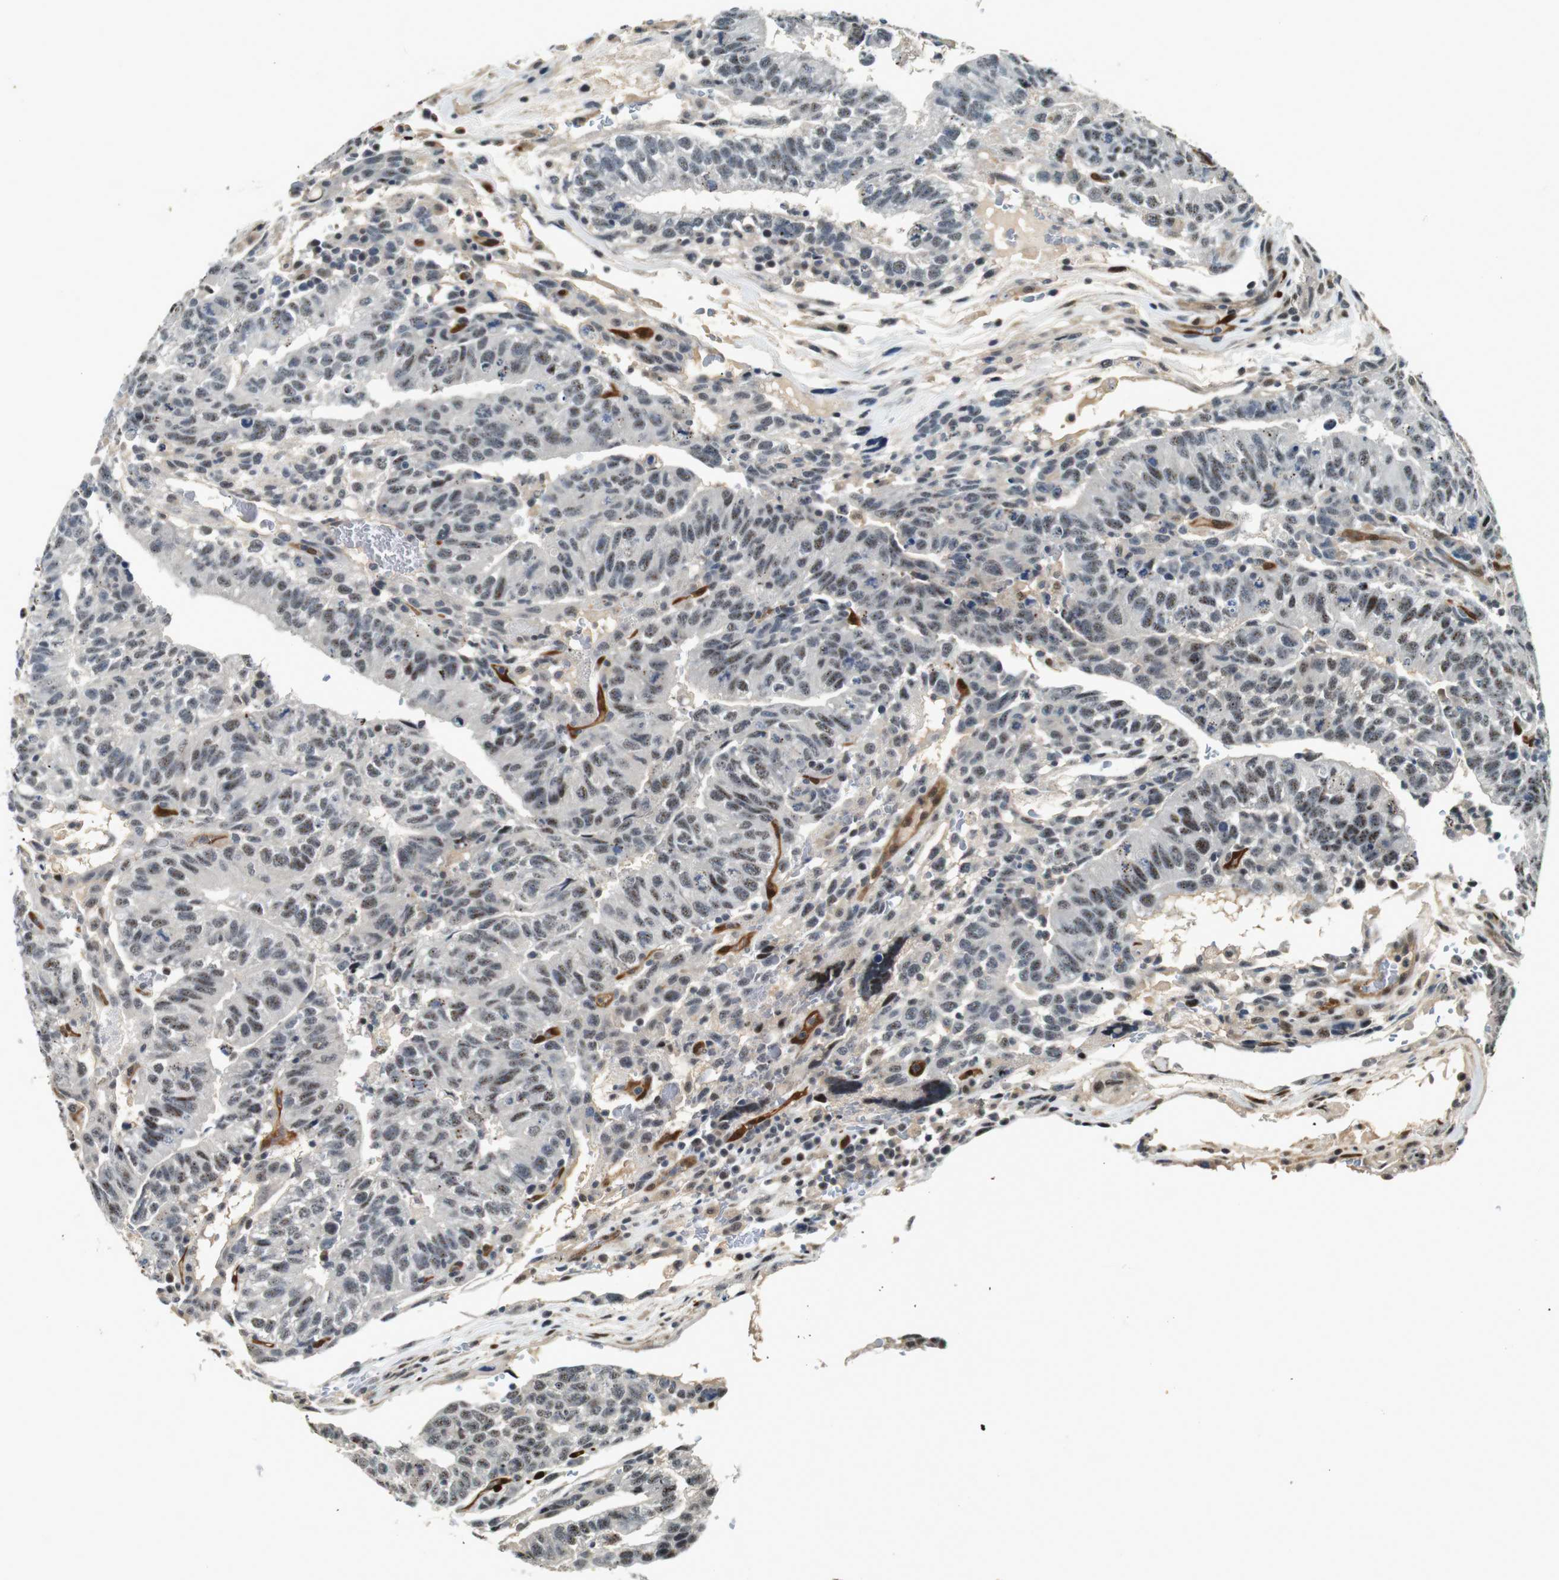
{"staining": {"intensity": "weak", "quantity": ">75%", "location": "nuclear"}, "tissue": "testis cancer", "cell_type": "Tumor cells", "image_type": "cancer", "snomed": [{"axis": "morphology", "description": "Seminoma, NOS"}, {"axis": "morphology", "description": "Carcinoma, Embryonal, NOS"}, {"axis": "topography", "description": "Testis"}], "caption": "DAB (3,3'-diaminobenzidine) immunohistochemical staining of human testis cancer displays weak nuclear protein positivity in approximately >75% of tumor cells.", "gene": "LXN", "patient": {"sex": "male", "age": 52}}